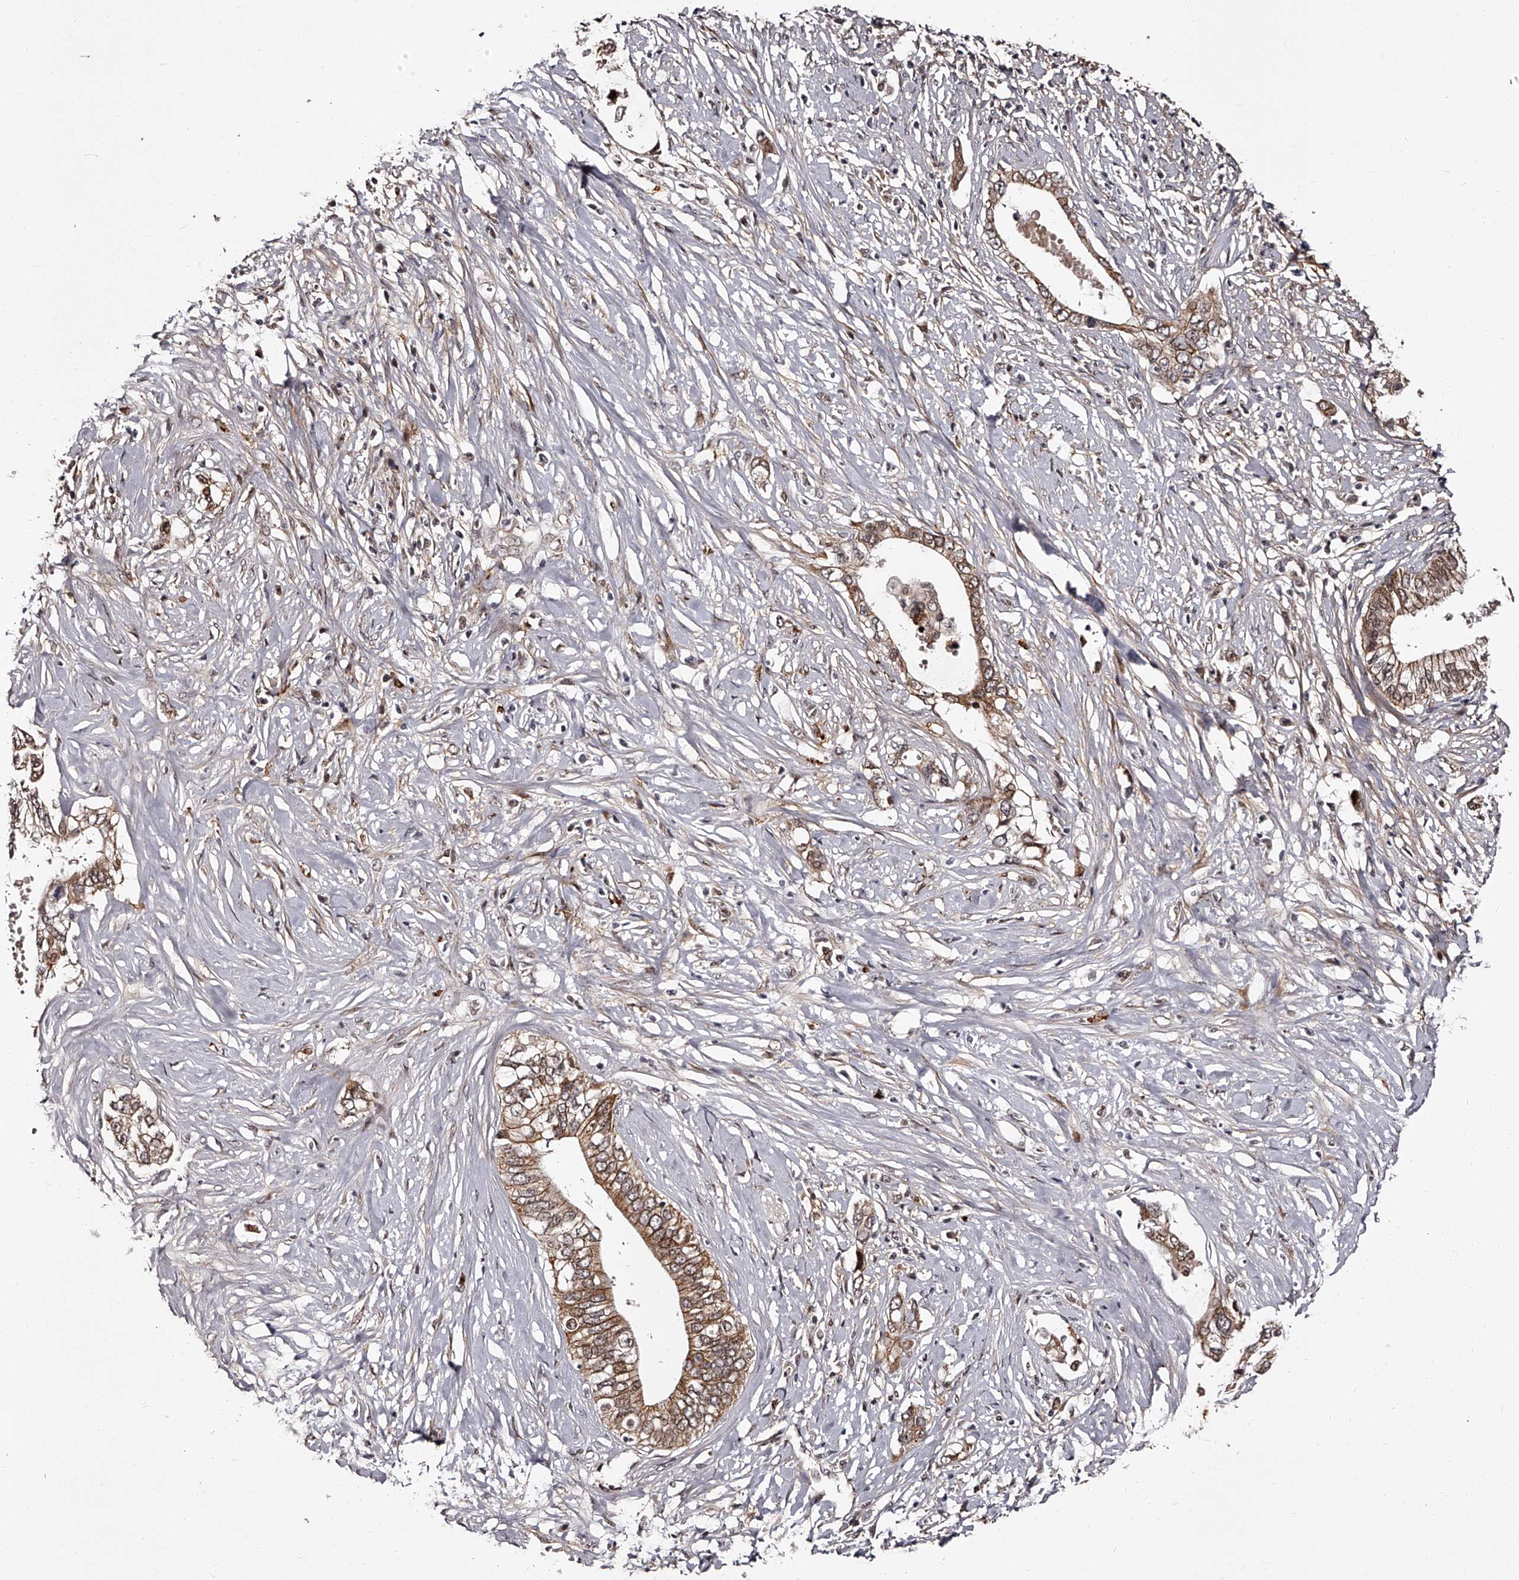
{"staining": {"intensity": "moderate", "quantity": ">75%", "location": "cytoplasmic/membranous"}, "tissue": "pancreatic cancer", "cell_type": "Tumor cells", "image_type": "cancer", "snomed": [{"axis": "morphology", "description": "Normal tissue, NOS"}, {"axis": "morphology", "description": "Adenocarcinoma, NOS"}, {"axis": "topography", "description": "Pancreas"}, {"axis": "topography", "description": "Peripheral nerve tissue"}], "caption": "Brown immunohistochemical staining in human pancreatic cancer displays moderate cytoplasmic/membranous positivity in about >75% of tumor cells.", "gene": "RSC1A1", "patient": {"sex": "male", "age": 59}}